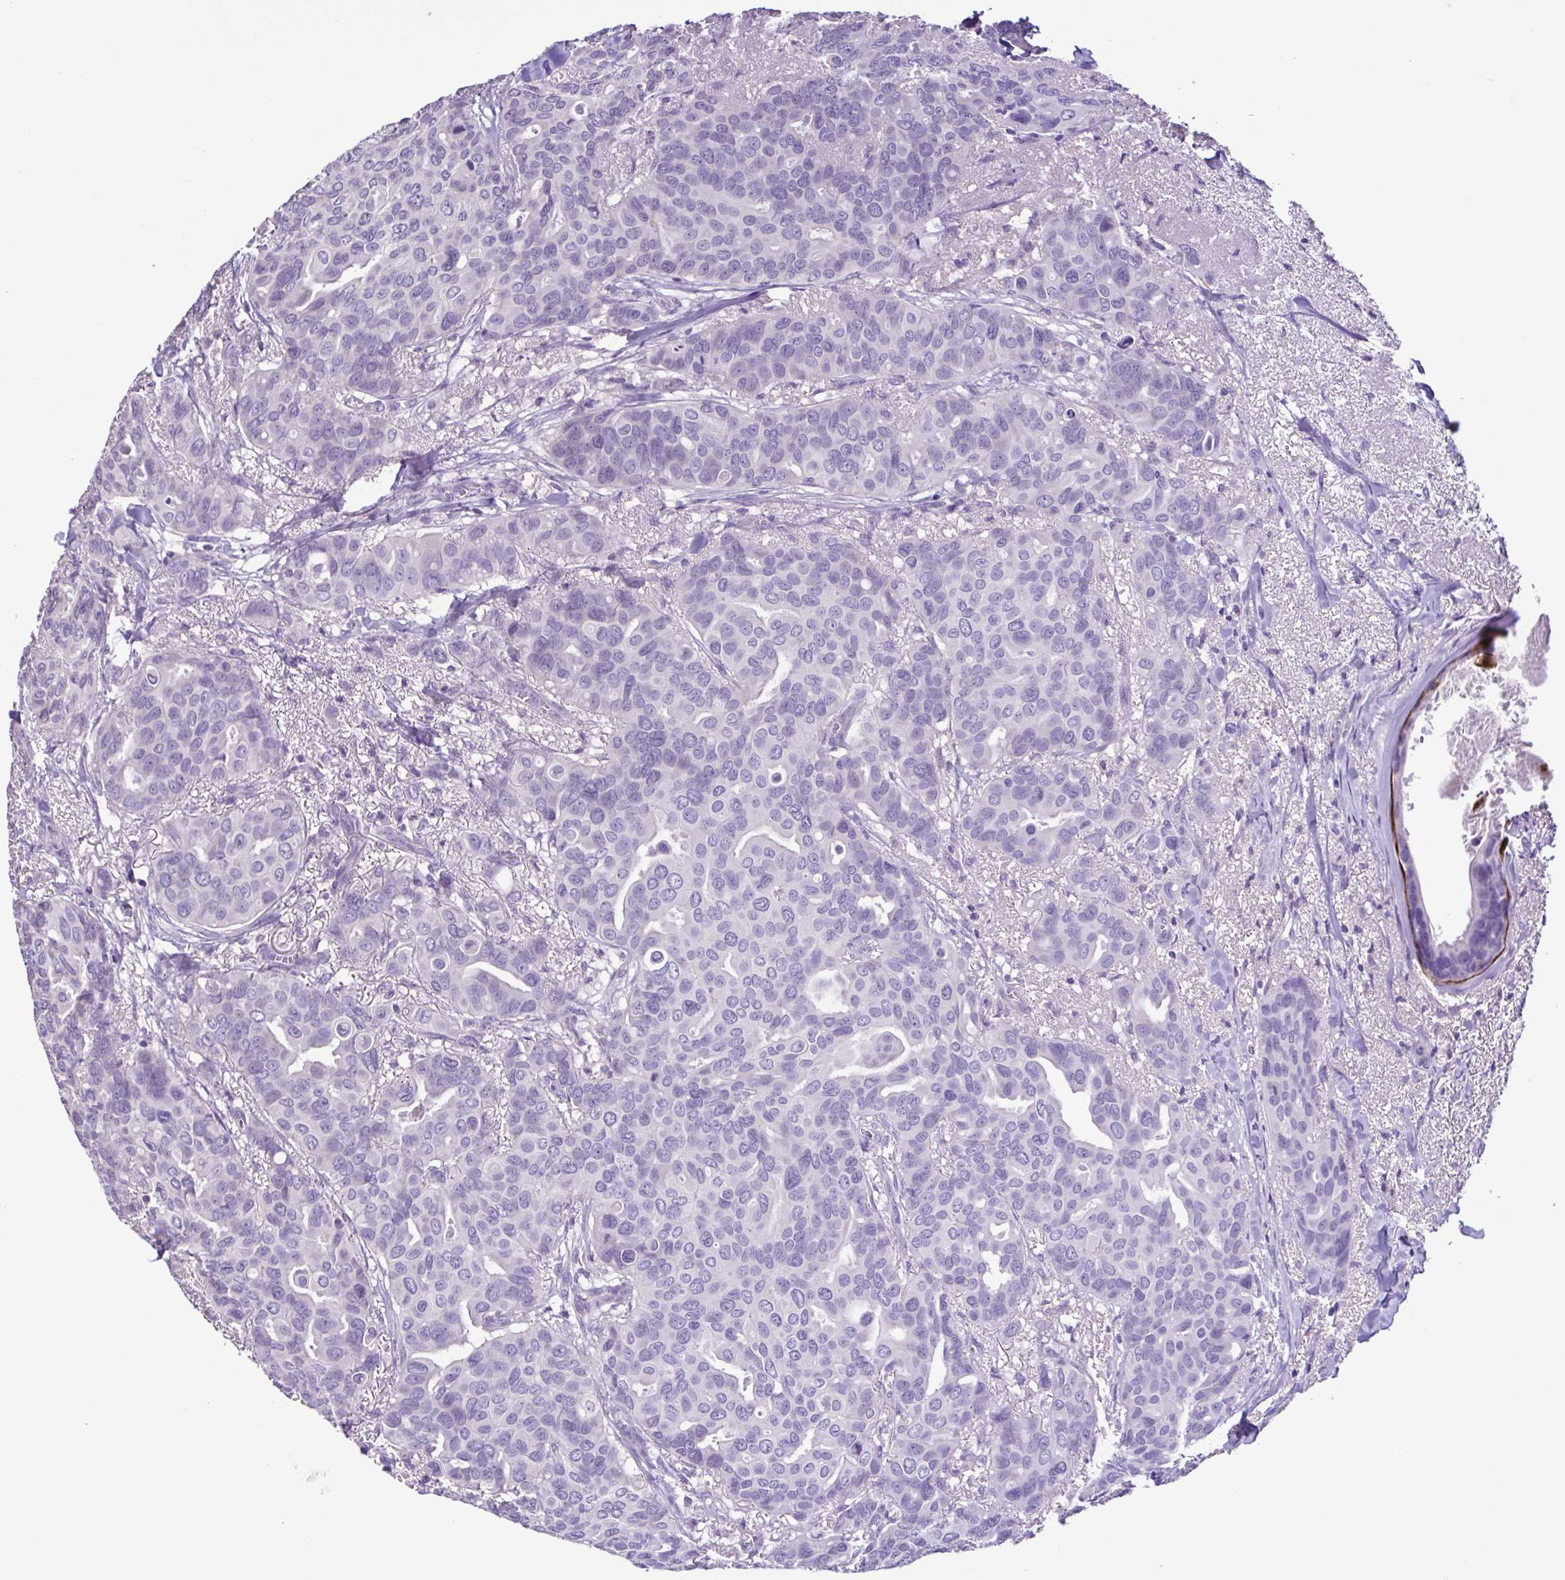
{"staining": {"intensity": "negative", "quantity": "none", "location": "none"}, "tissue": "breast cancer", "cell_type": "Tumor cells", "image_type": "cancer", "snomed": [{"axis": "morphology", "description": "Duct carcinoma"}, {"axis": "topography", "description": "Breast"}], "caption": "Tumor cells are negative for brown protein staining in breast infiltrating ductal carcinoma.", "gene": "PLA2G4E", "patient": {"sex": "female", "age": 54}}